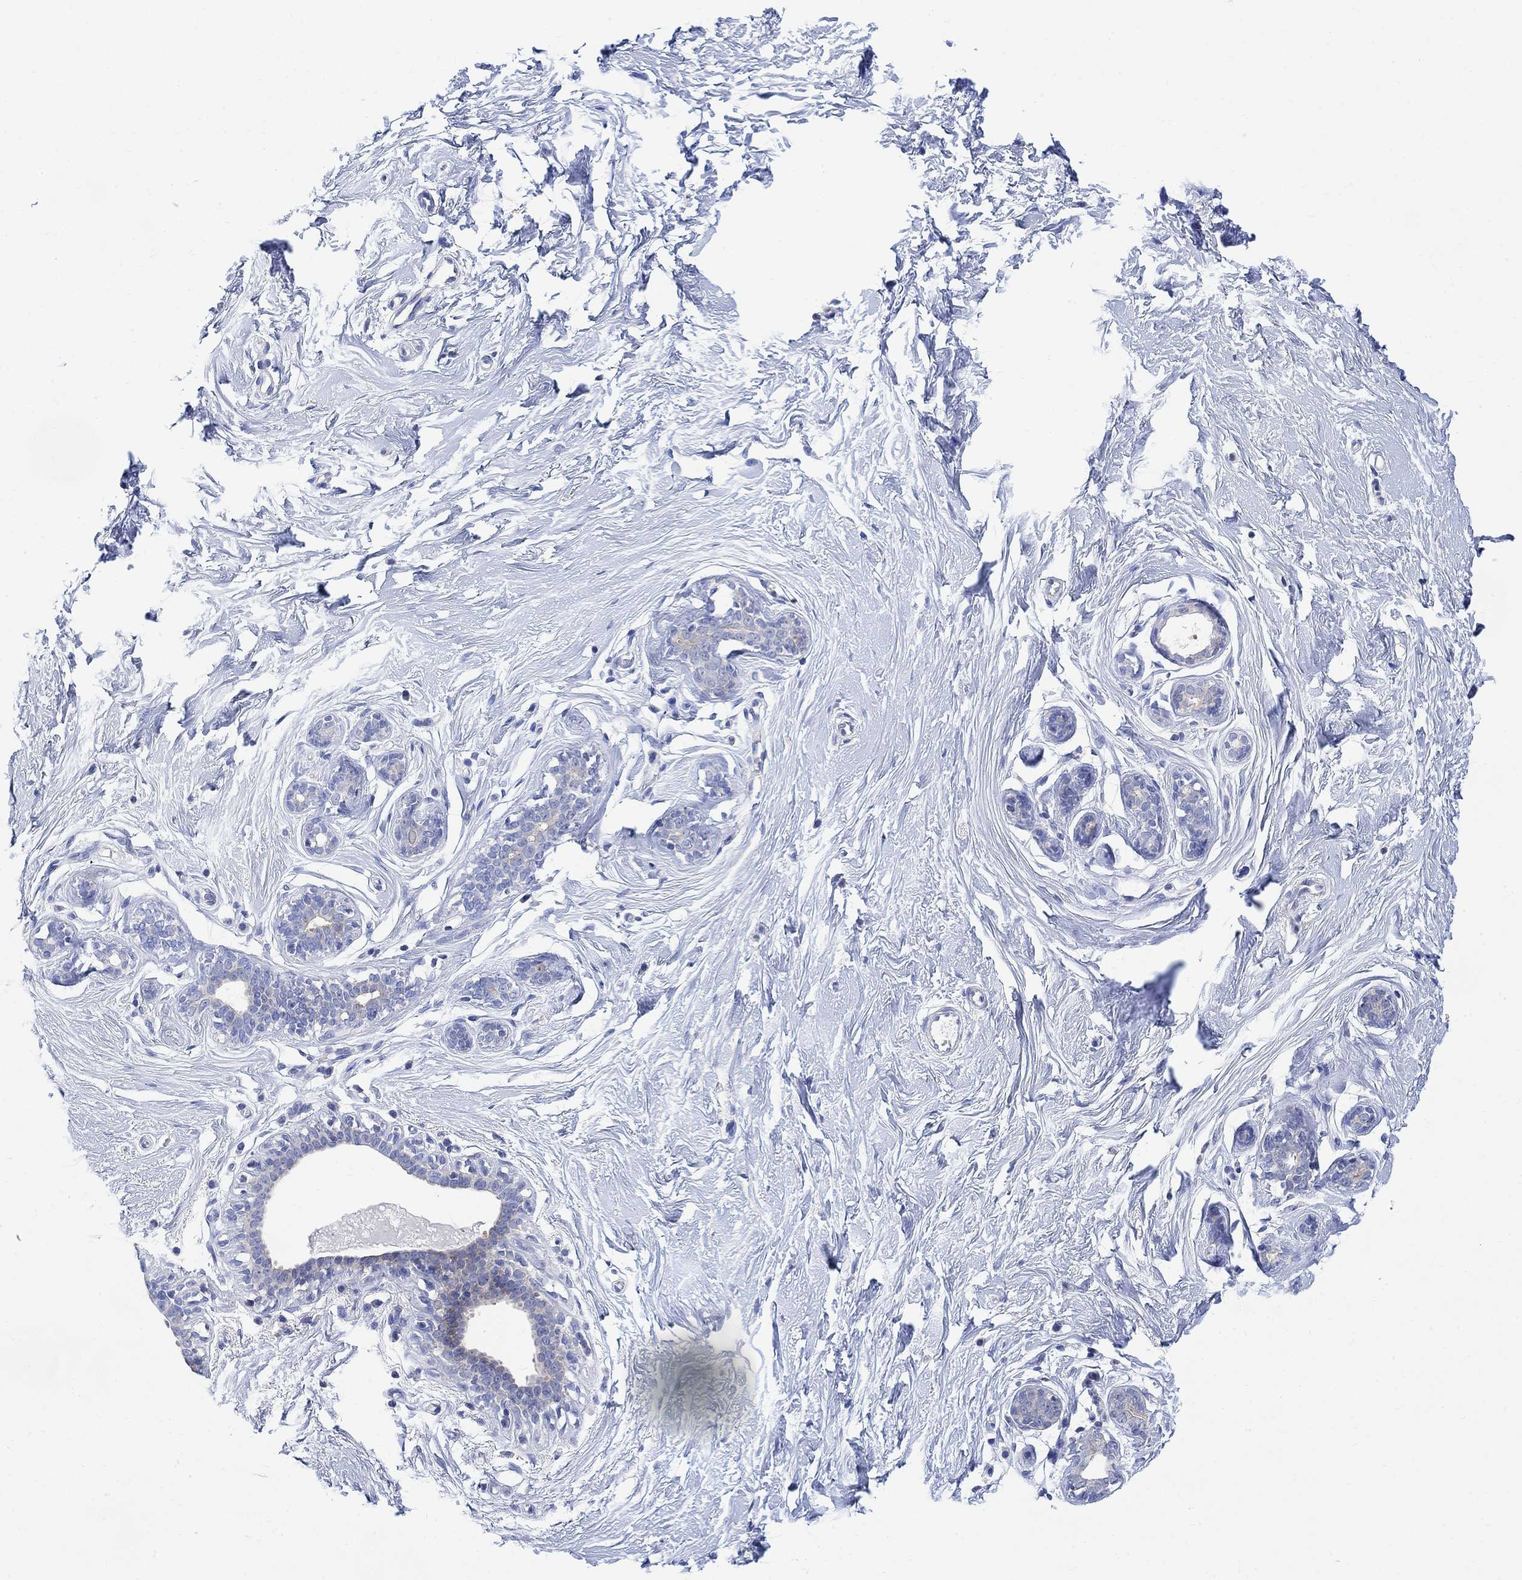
{"staining": {"intensity": "negative", "quantity": "none", "location": "none"}, "tissue": "breast", "cell_type": "Adipocytes", "image_type": "normal", "snomed": [{"axis": "morphology", "description": "Normal tissue, NOS"}, {"axis": "topography", "description": "Breast"}], "caption": "There is no significant staining in adipocytes of breast. (DAB (3,3'-diaminobenzidine) IHC visualized using brightfield microscopy, high magnification).", "gene": "ARSK", "patient": {"sex": "female", "age": 37}}